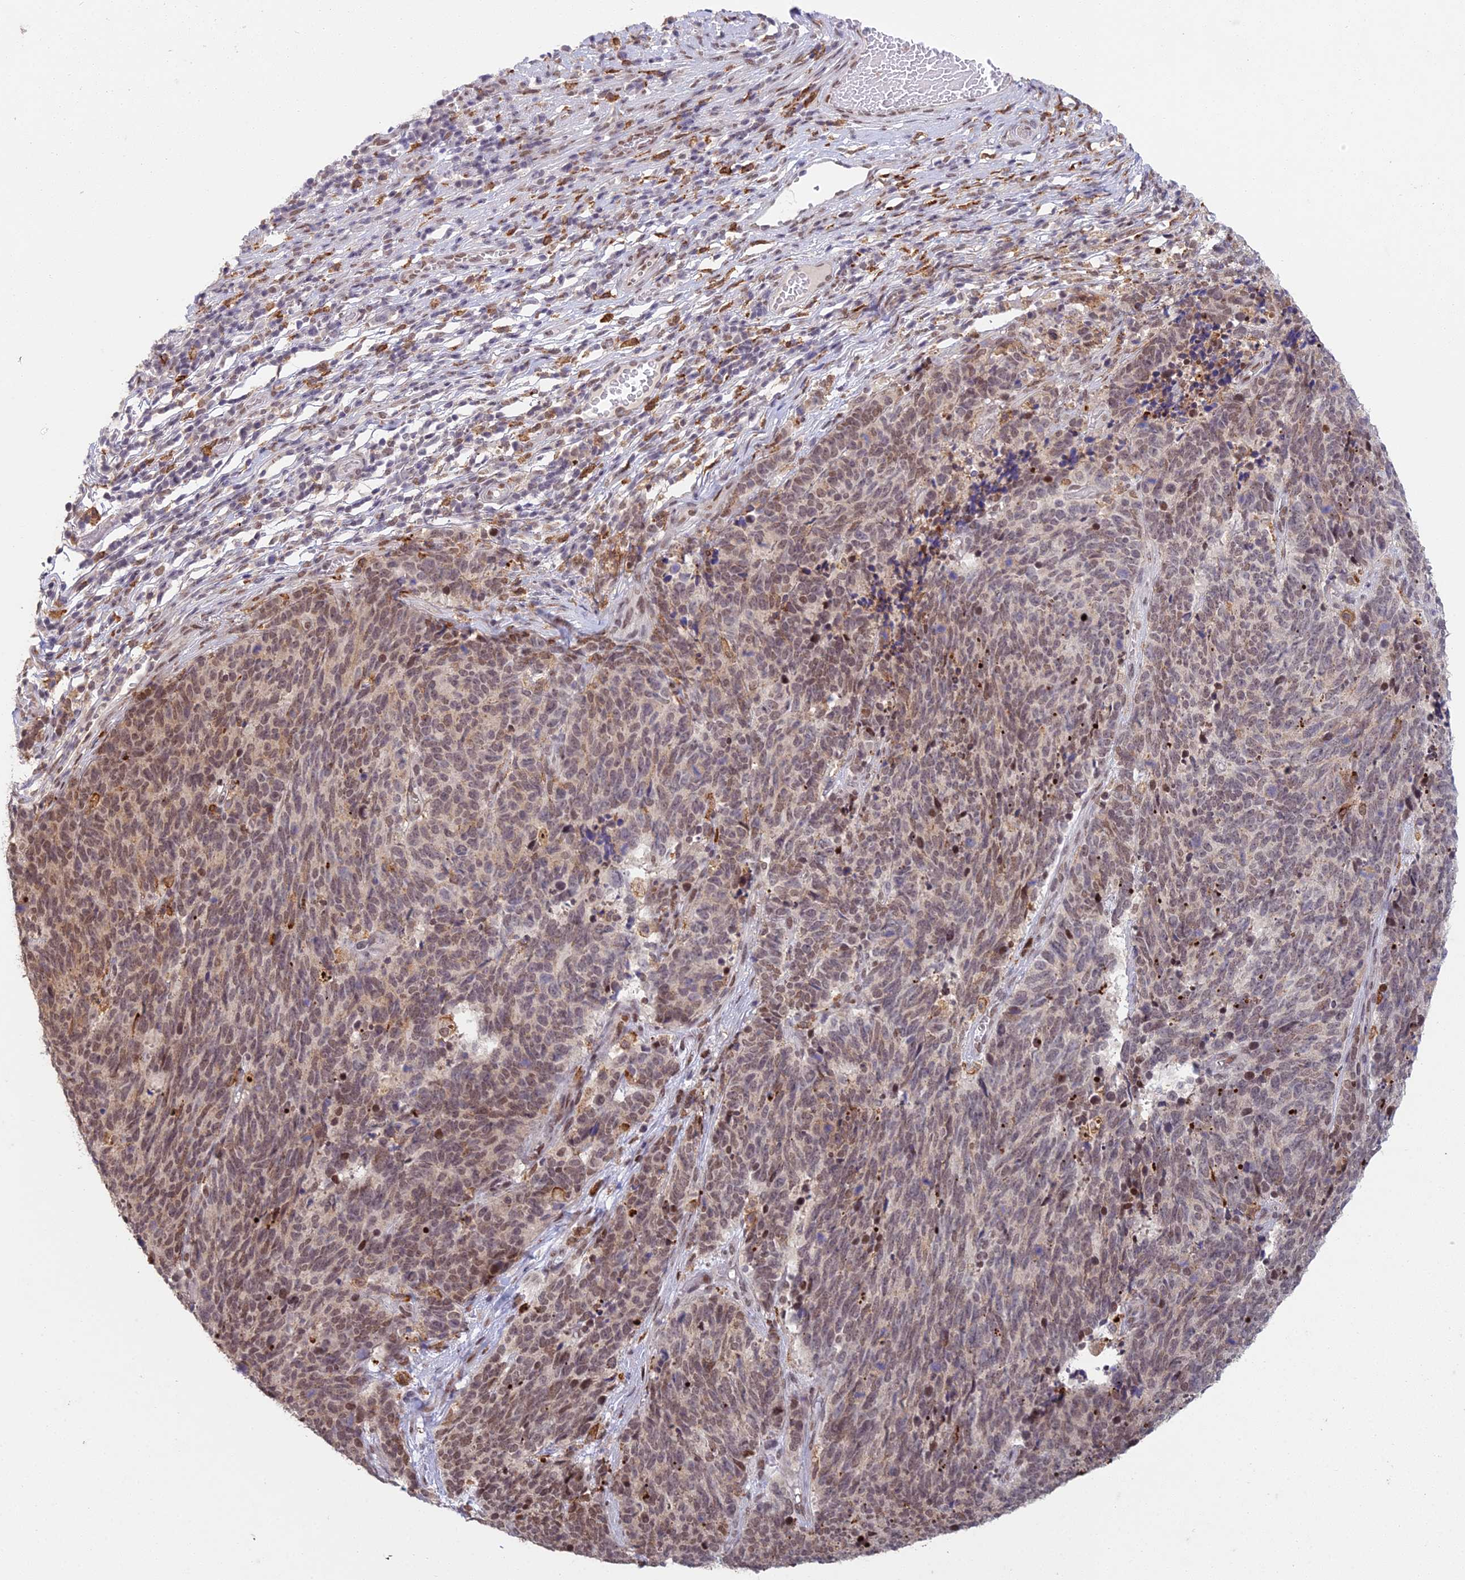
{"staining": {"intensity": "moderate", "quantity": ">75%", "location": "nuclear"}, "tissue": "cervical cancer", "cell_type": "Tumor cells", "image_type": "cancer", "snomed": [{"axis": "morphology", "description": "Squamous cell carcinoma, NOS"}, {"axis": "topography", "description": "Cervix"}], "caption": "Human squamous cell carcinoma (cervical) stained for a protein (brown) demonstrates moderate nuclear positive positivity in about >75% of tumor cells.", "gene": "ABHD17A", "patient": {"sex": "female", "age": 29}}